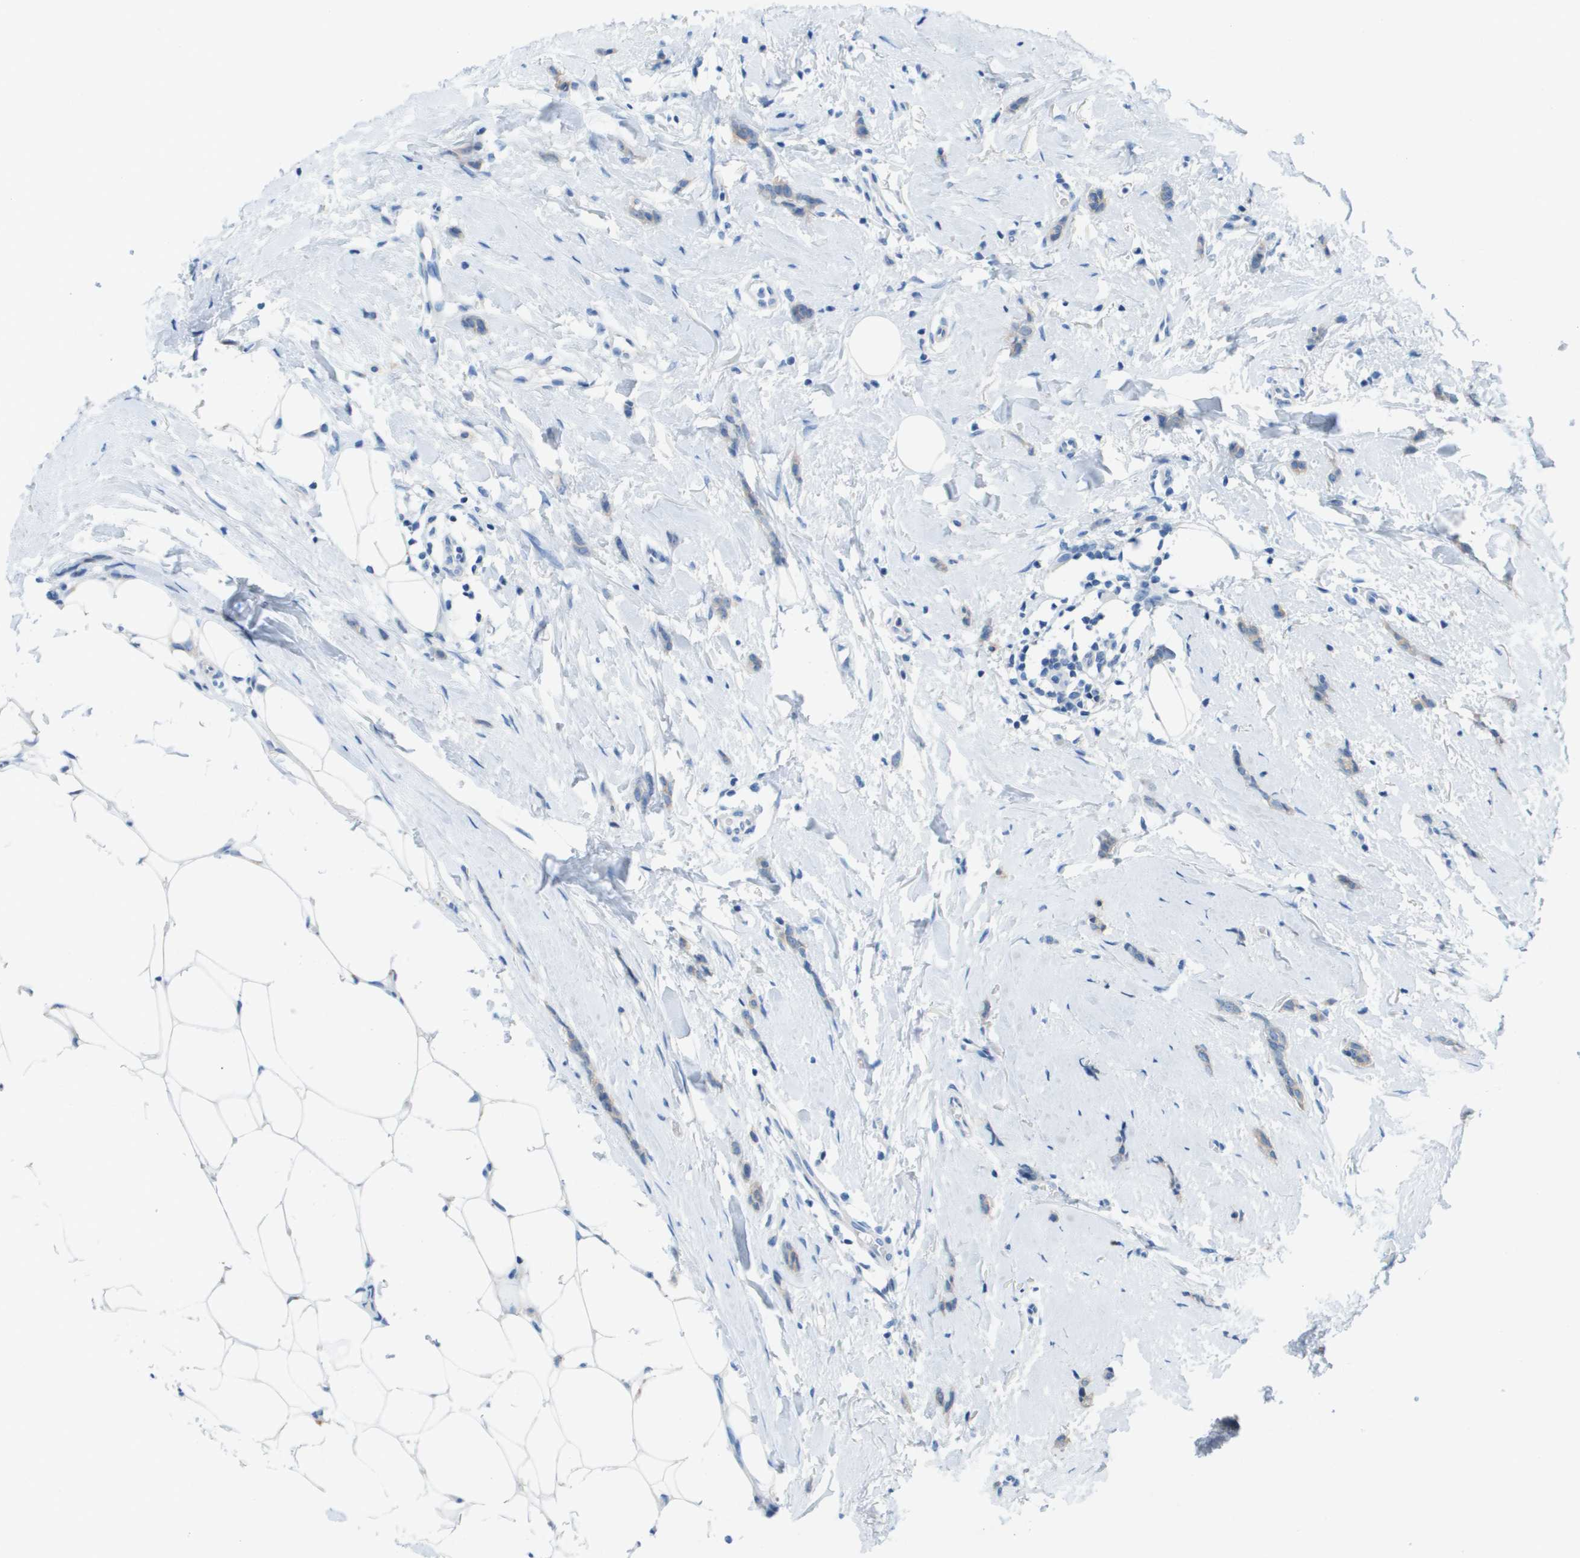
{"staining": {"intensity": "negative", "quantity": "none", "location": "none"}, "tissue": "breast cancer", "cell_type": "Tumor cells", "image_type": "cancer", "snomed": [{"axis": "morphology", "description": "Lobular carcinoma"}, {"axis": "topography", "description": "Skin"}, {"axis": "topography", "description": "Breast"}], "caption": "Breast lobular carcinoma was stained to show a protein in brown. There is no significant expression in tumor cells.", "gene": "CD46", "patient": {"sex": "female", "age": 46}}